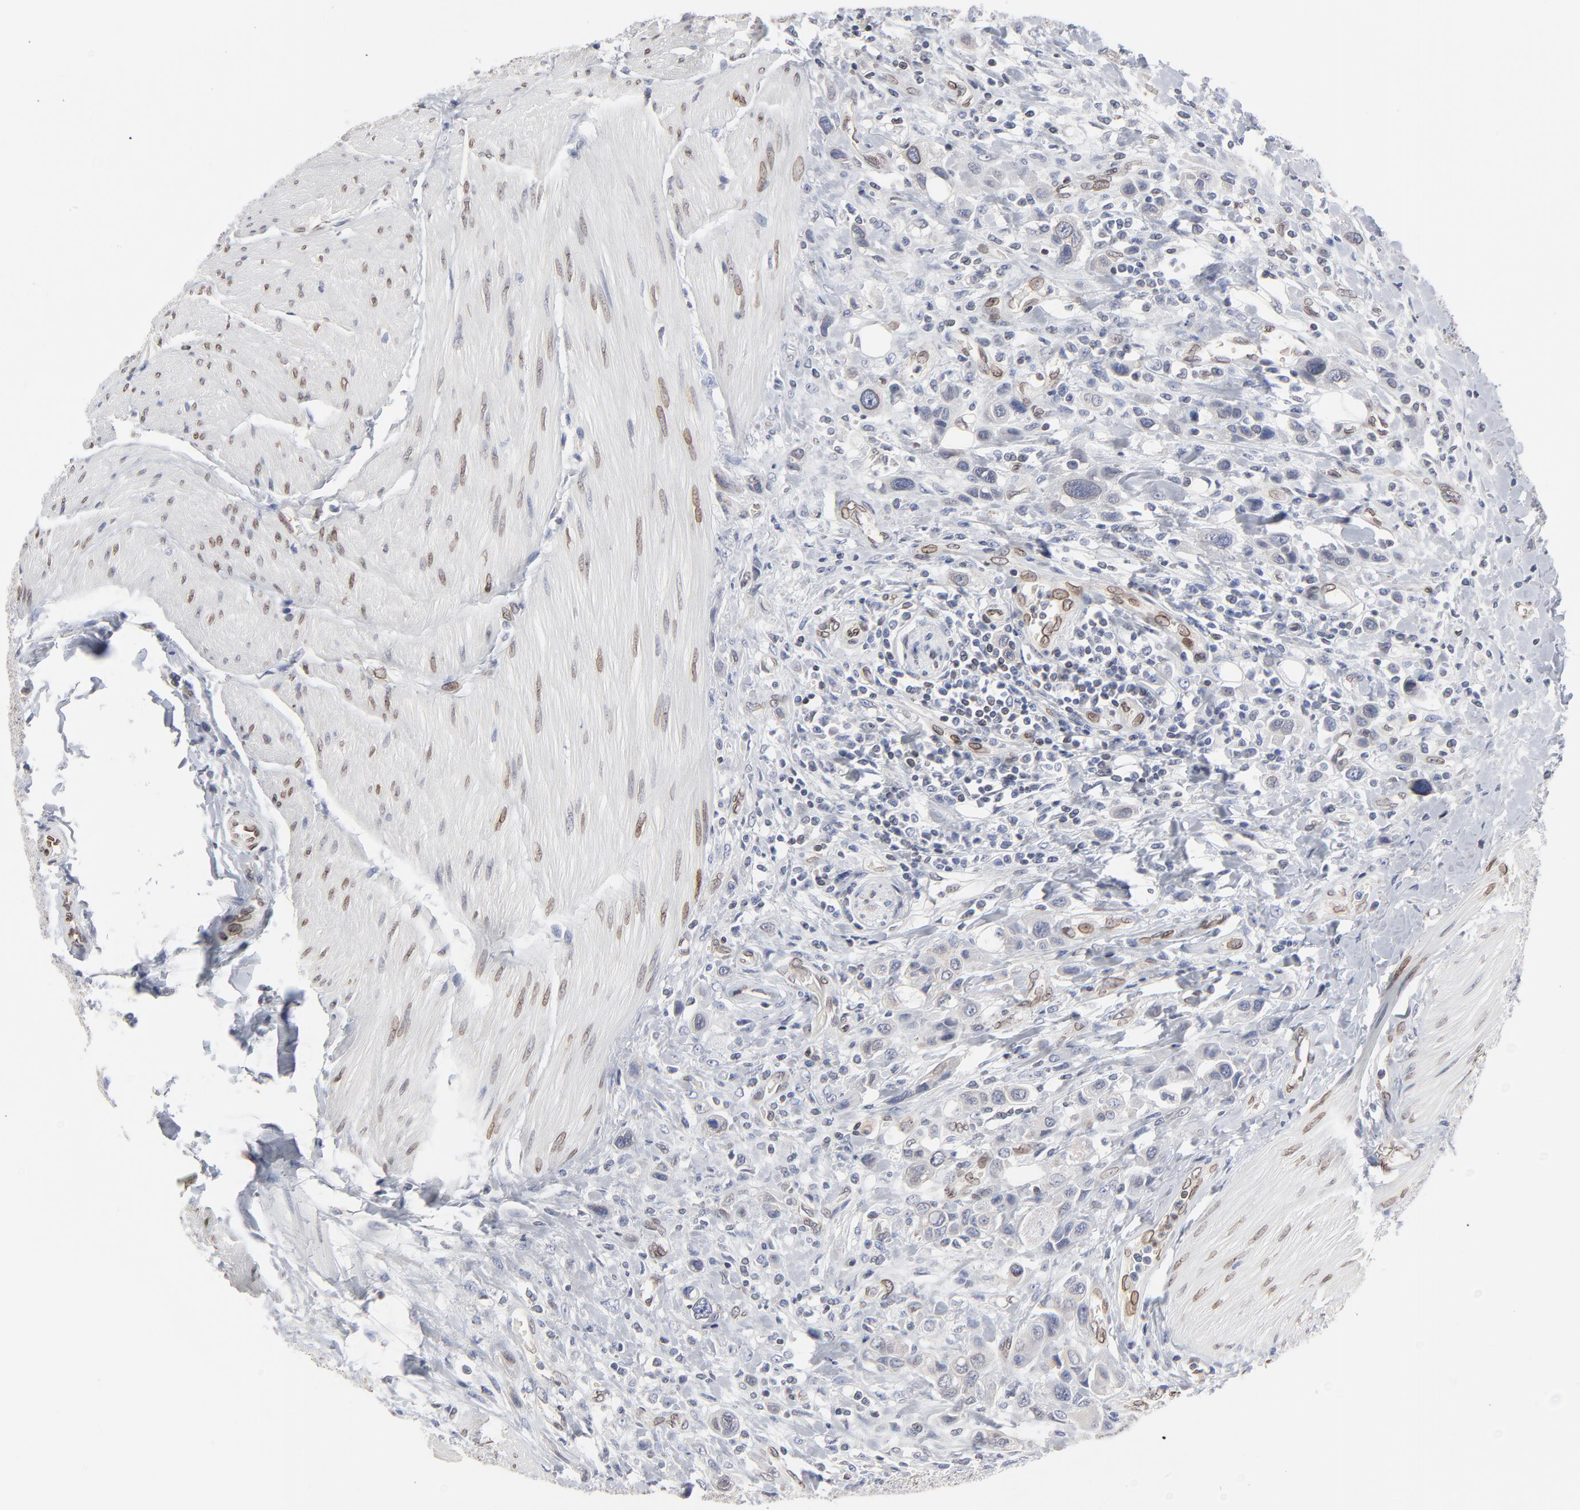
{"staining": {"intensity": "negative", "quantity": "none", "location": "none"}, "tissue": "urothelial cancer", "cell_type": "Tumor cells", "image_type": "cancer", "snomed": [{"axis": "morphology", "description": "Urothelial carcinoma, High grade"}, {"axis": "topography", "description": "Urinary bladder"}], "caption": "This is an immunohistochemistry (IHC) image of urothelial cancer. There is no positivity in tumor cells.", "gene": "SYNE2", "patient": {"sex": "male", "age": 50}}